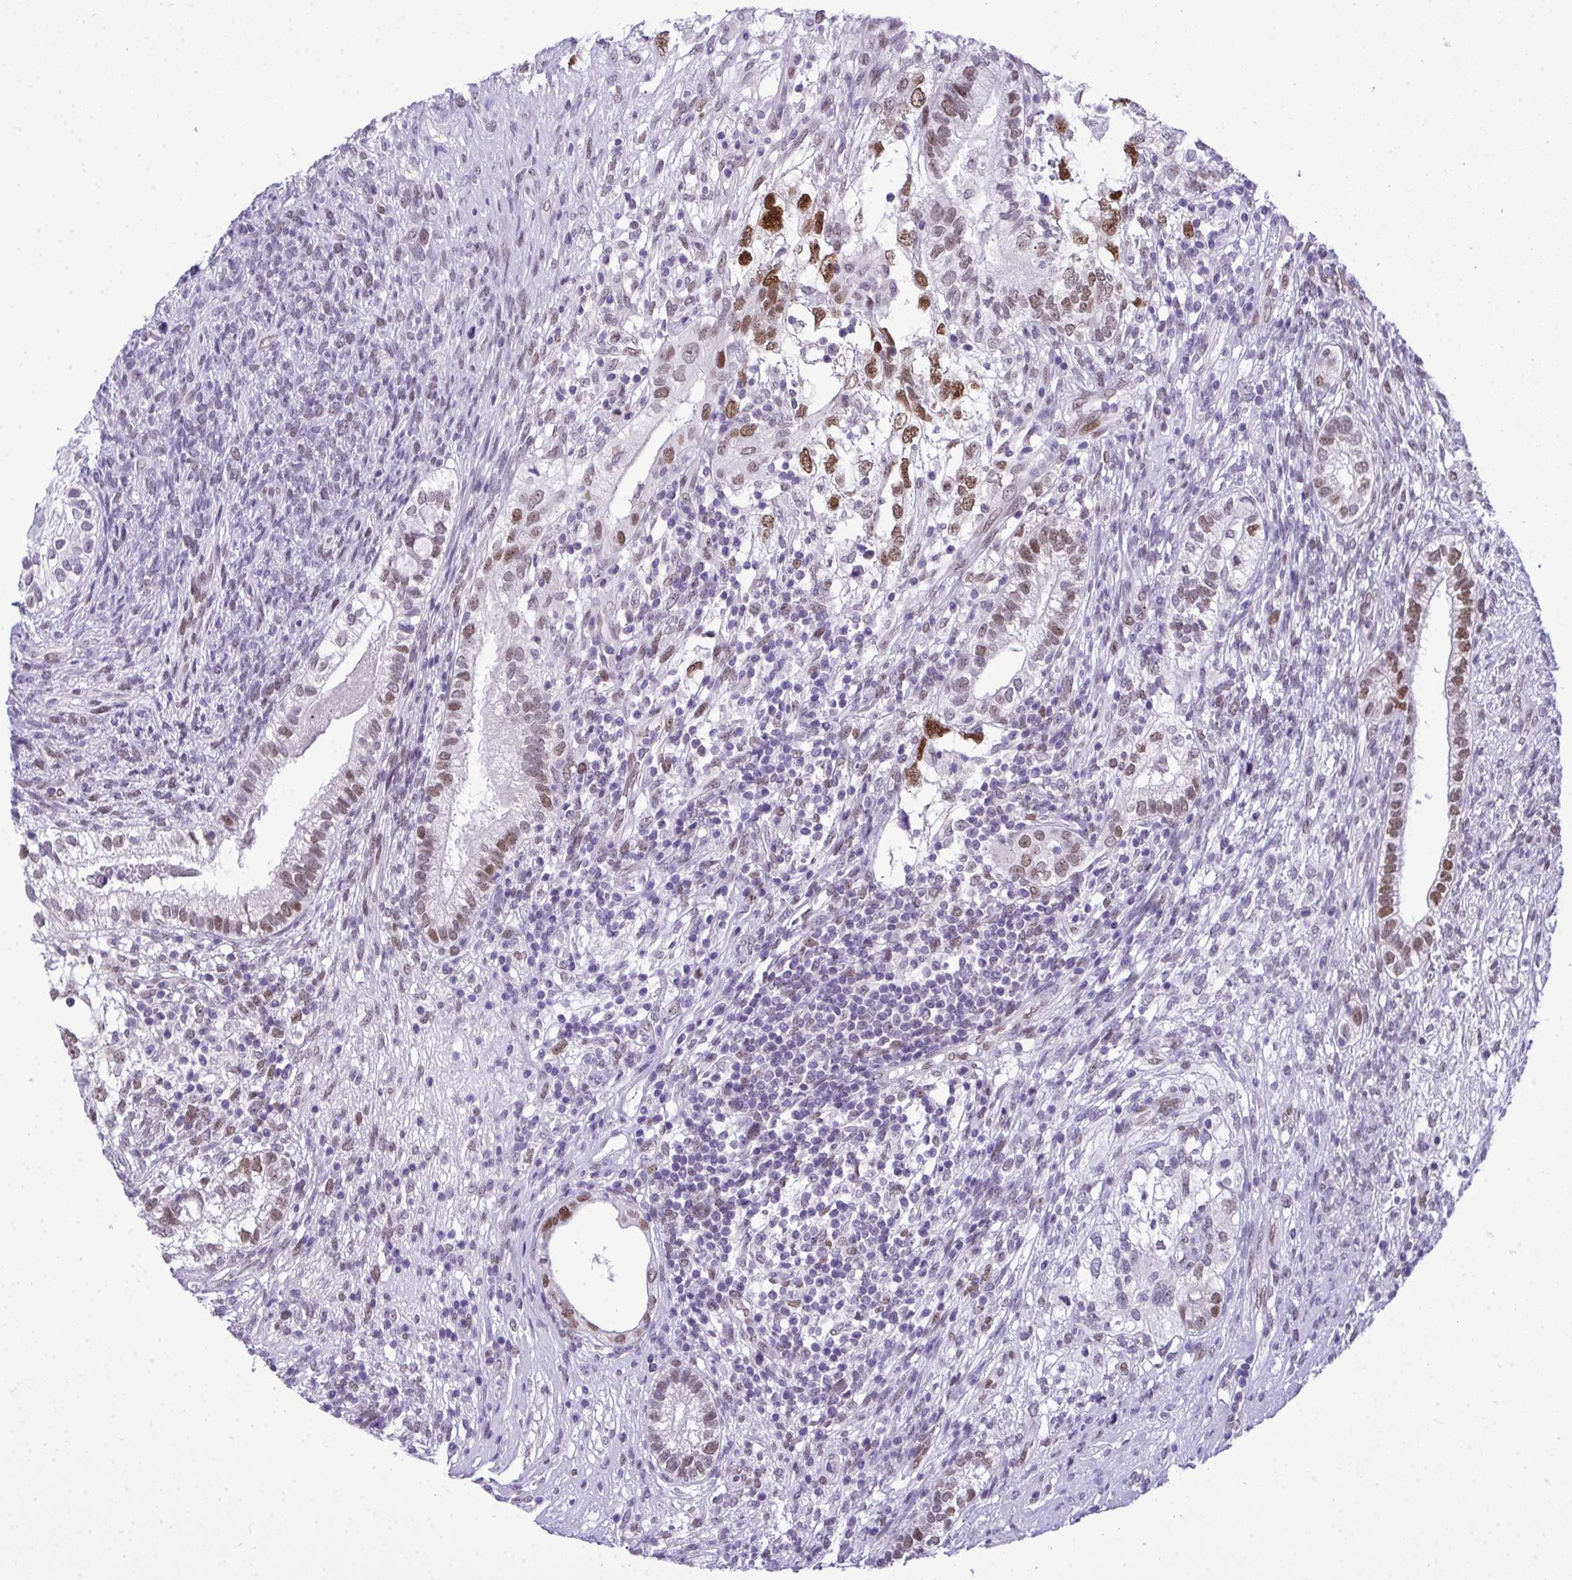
{"staining": {"intensity": "moderate", "quantity": "25%-75%", "location": "nuclear"}, "tissue": "testis cancer", "cell_type": "Tumor cells", "image_type": "cancer", "snomed": [{"axis": "morphology", "description": "Seminoma, NOS"}, {"axis": "morphology", "description": "Carcinoma, Embryonal, NOS"}, {"axis": "topography", "description": "Testis"}], "caption": "This is an image of immunohistochemistry (IHC) staining of seminoma (testis), which shows moderate expression in the nuclear of tumor cells.", "gene": "TEAD4", "patient": {"sex": "male", "age": 41}}